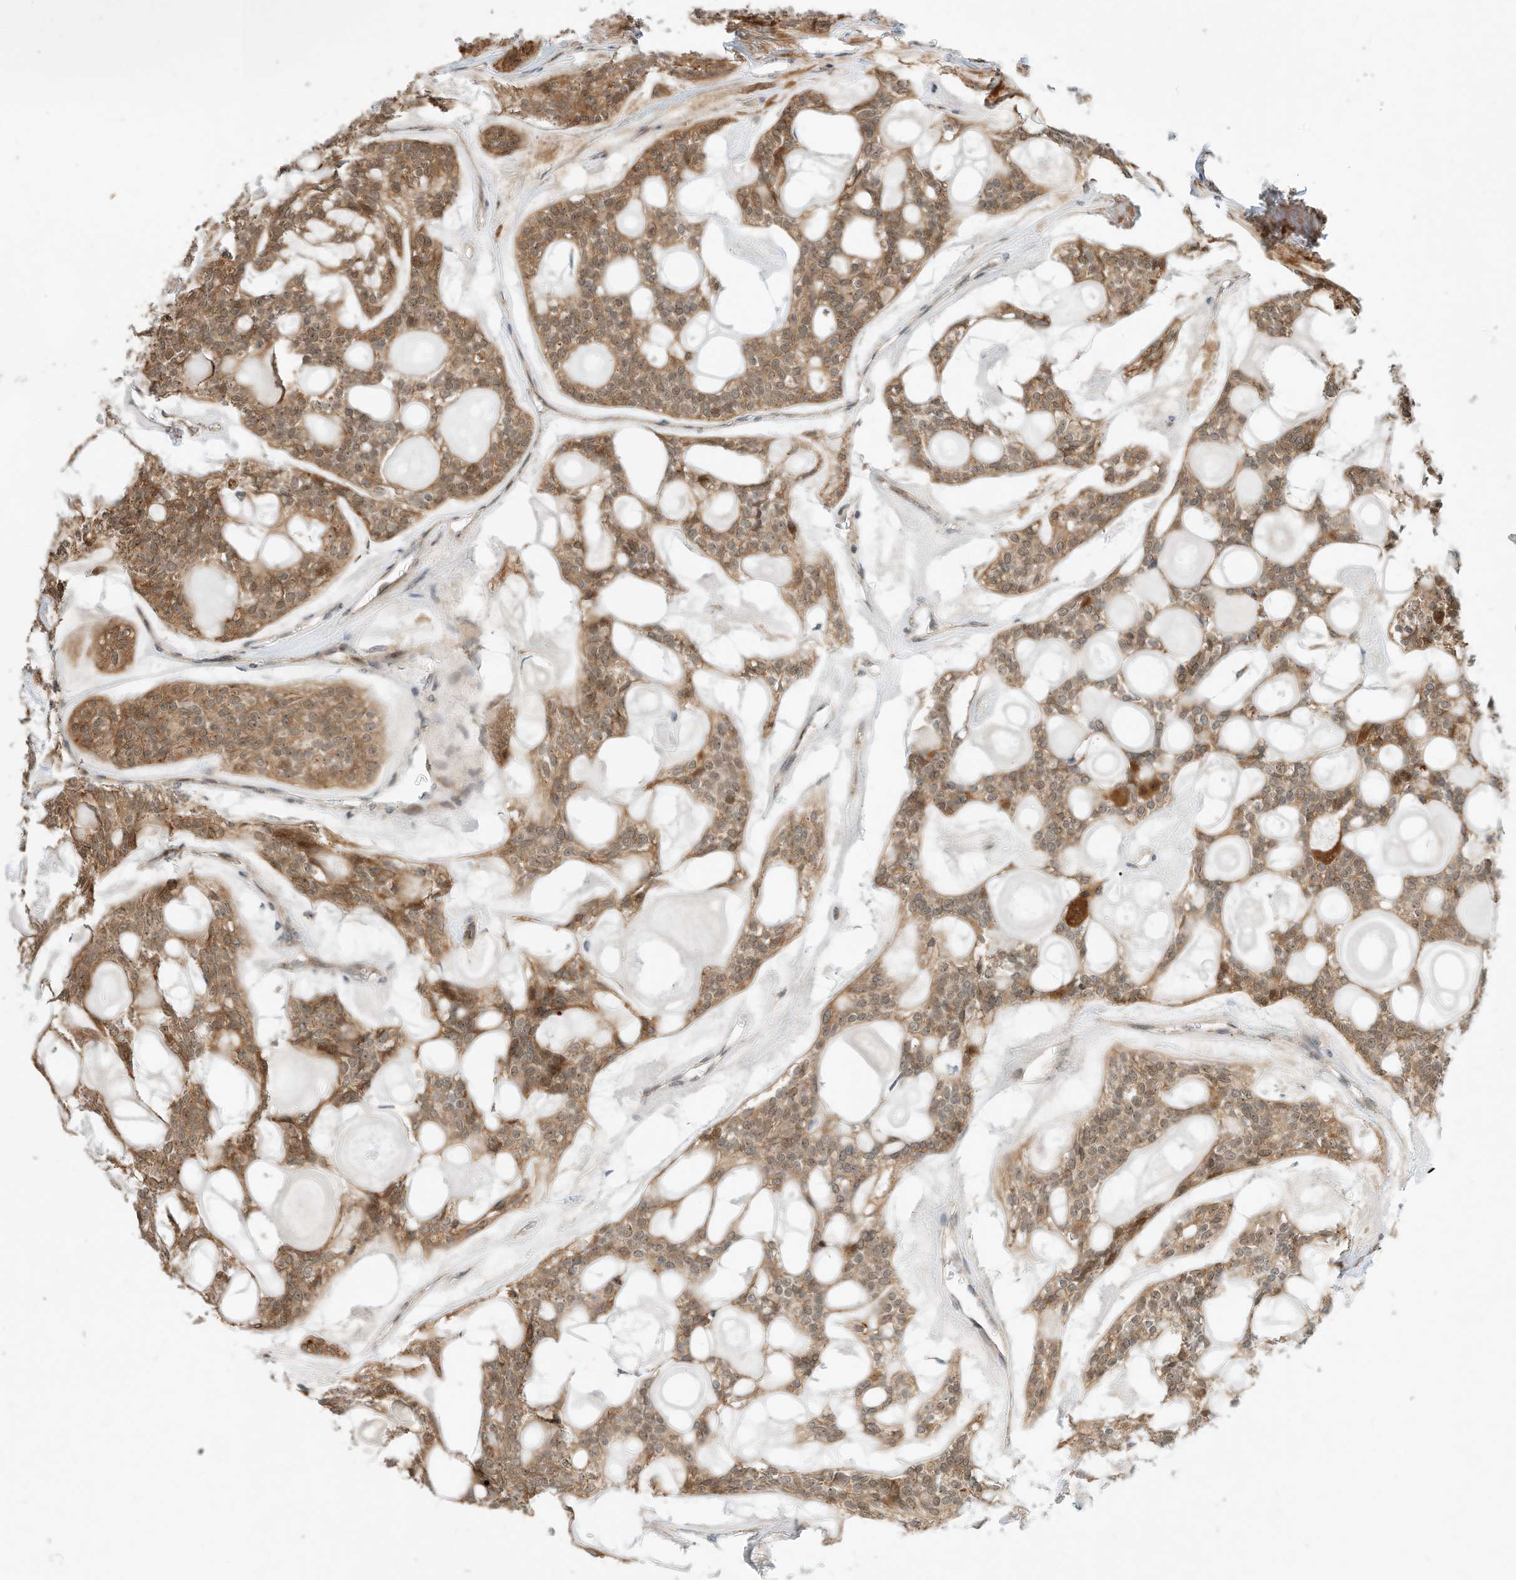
{"staining": {"intensity": "moderate", "quantity": ">75%", "location": "cytoplasmic/membranous,nuclear"}, "tissue": "head and neck cancer", "cell_type": "Tumor cells", "image_type": "cancer", "snomed": [{"axis": "morphology", "description": "Adenocarcinoma, NOS"}, {"axis": "topography", "description": "Head-Neck"}], "caption": "A brown stain shows moderate cytoplasmic/membranous and nuclear staining of a protein in human head and neck cancer (adenocarcinoma) tumor cells.", "gene": "CPAMD8", "patient": {"sex": "male", "age": 66}}